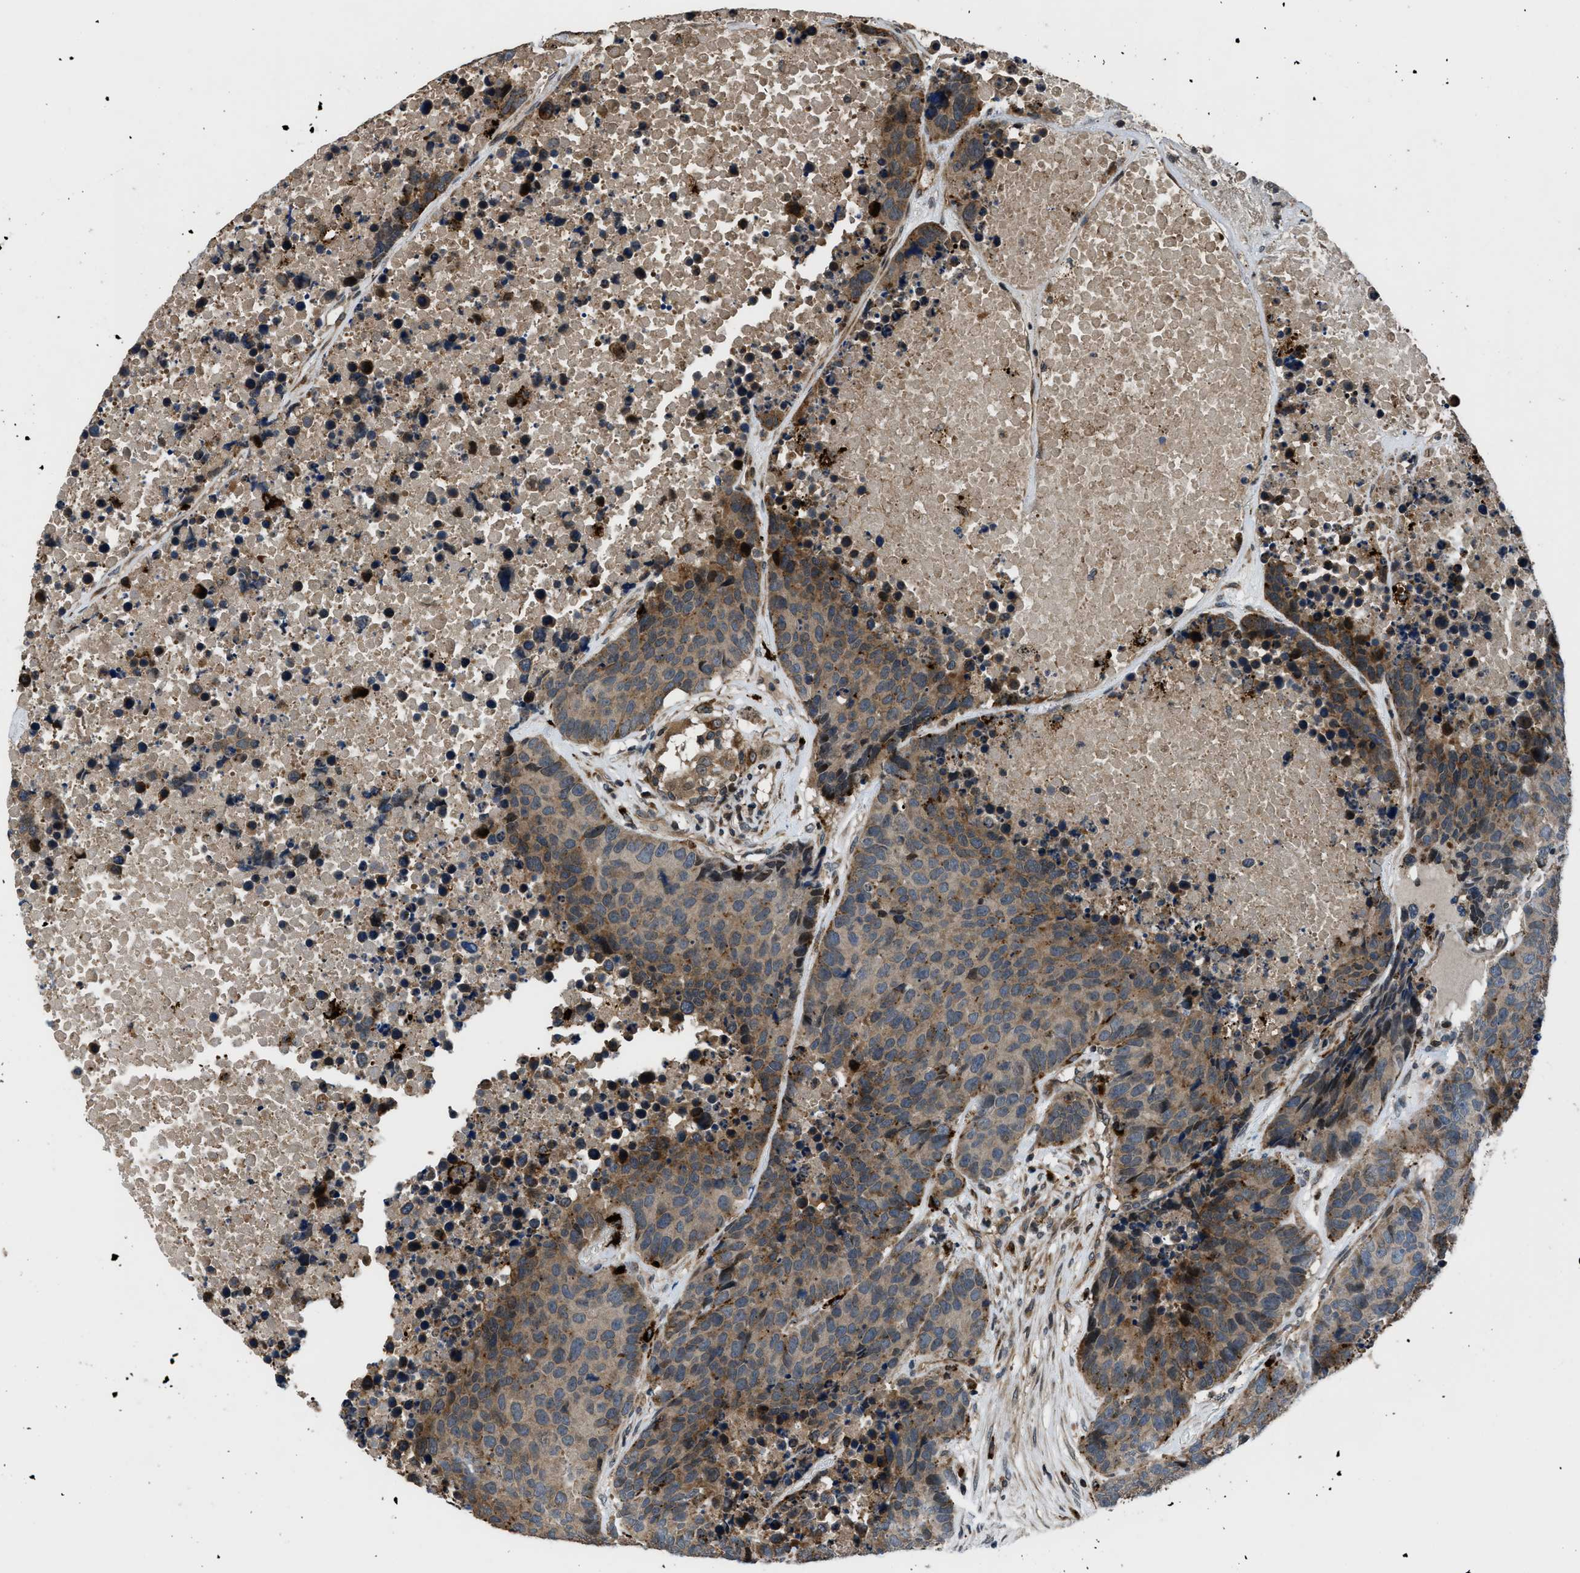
{"staining": {"intensity": "moderate", "quantity": "25%-75%", "location": "cytoplasmic/membranous,nuclear"}, "tissue": "carcinoid", "cell_type": "Tumor cells", "image_type": "cancer", "snomed": [{"axis": "morphology", "description": "Carcinoid, malignant, NOS"}, {"axis": "topography", "description": "Lung"}], "caption": "A medium amount of moderate cytoplasmic/membranous and nuclear expression is seen in approximately 25%-75% of tumor cells in carcinoid tissue.", "gene": "CTBS", "patient": {"sex": "male", "age": 60}}